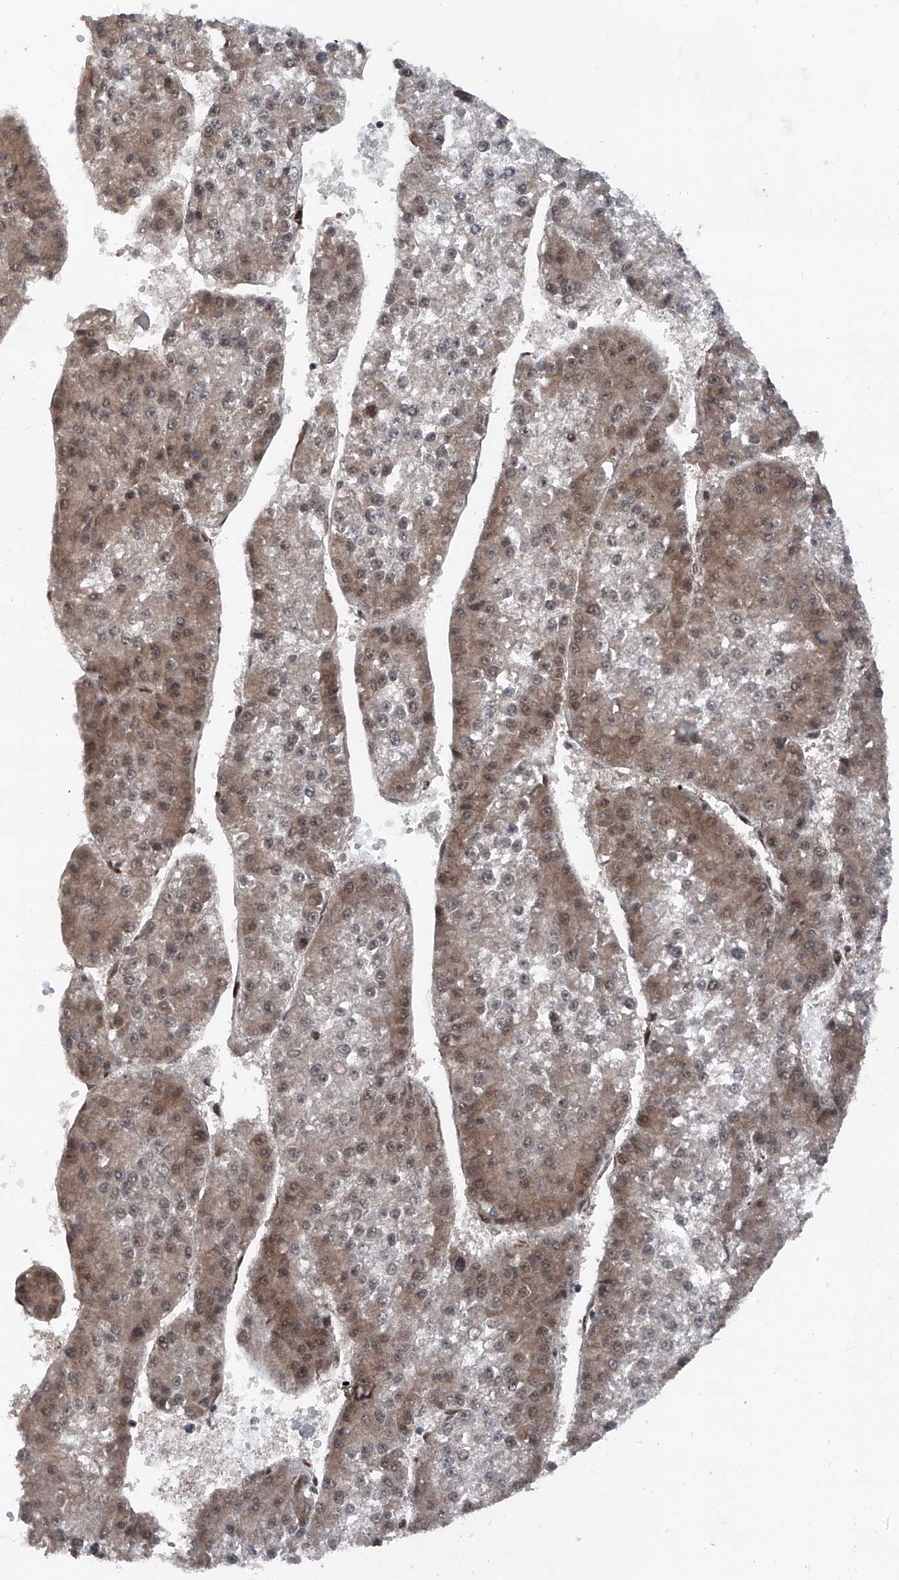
{"staining": {"intensity": "weak", "quantity": "25%-75%", "location": "cytoplasmic/membranous"}, "tissue": "liver cancer", "cell_type": "Tumor cells", "image_type": "cancer", "snomed": [{"axis": "morphology", "description": "Carcinoma, Hepatocellular, NOS"}, {"axis": "topography", "description": "Liver"}], "caption": "Immunohistochemical staining of human liver cancer displays weak cytoplasmic/membranous protein expression in about 25%-75% of tumor cells. Immunohistochemistry (ihc) stains the protein of interest in brown and the nuclei are stained blue.", "gene": "COA7", "patient": {"sex": "female", "age": 73}}